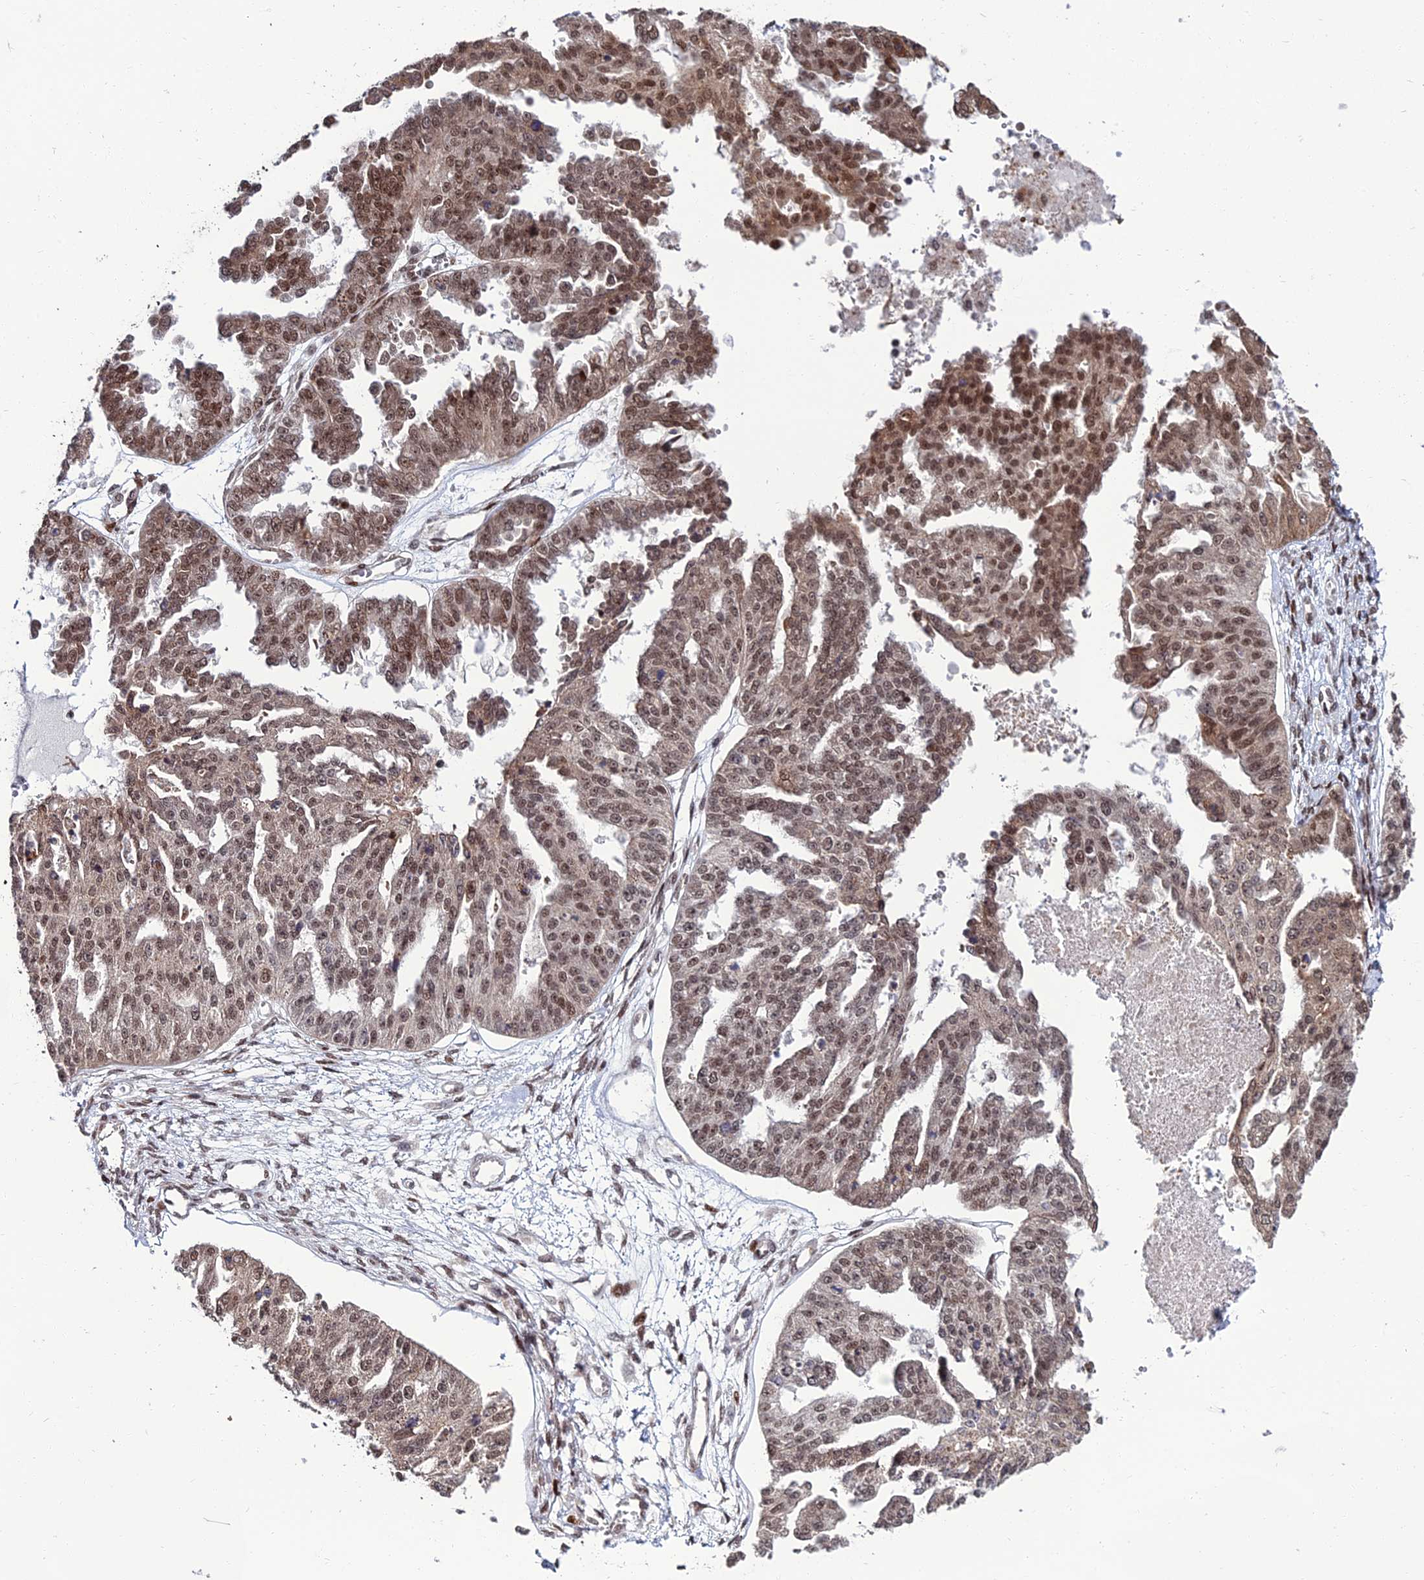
{"staining": {"intensity": "moderate", "quantity": ">75%", "location": "cytoplasmic/membranous,nuclear"}, "tissue": "ovarian cancer", "cell_type": "Tumor cells", "image_type": "cancer", "snomed": [{"axis": "morphology", "description": "Cystadenocarcinoma, serous, NOS"}, {"axis": "topography", "description": "Ovary"}], "caption": "The micrograph demonstrates staining of ovarian cancer (serous cystadenocarcinoma), revealing moderate cytoplasmic/membranous and nuclear protein staining (brown color) within tumor cells.", "gene": "ZNF668", "patient": {"sex": "female", "age": 58}}